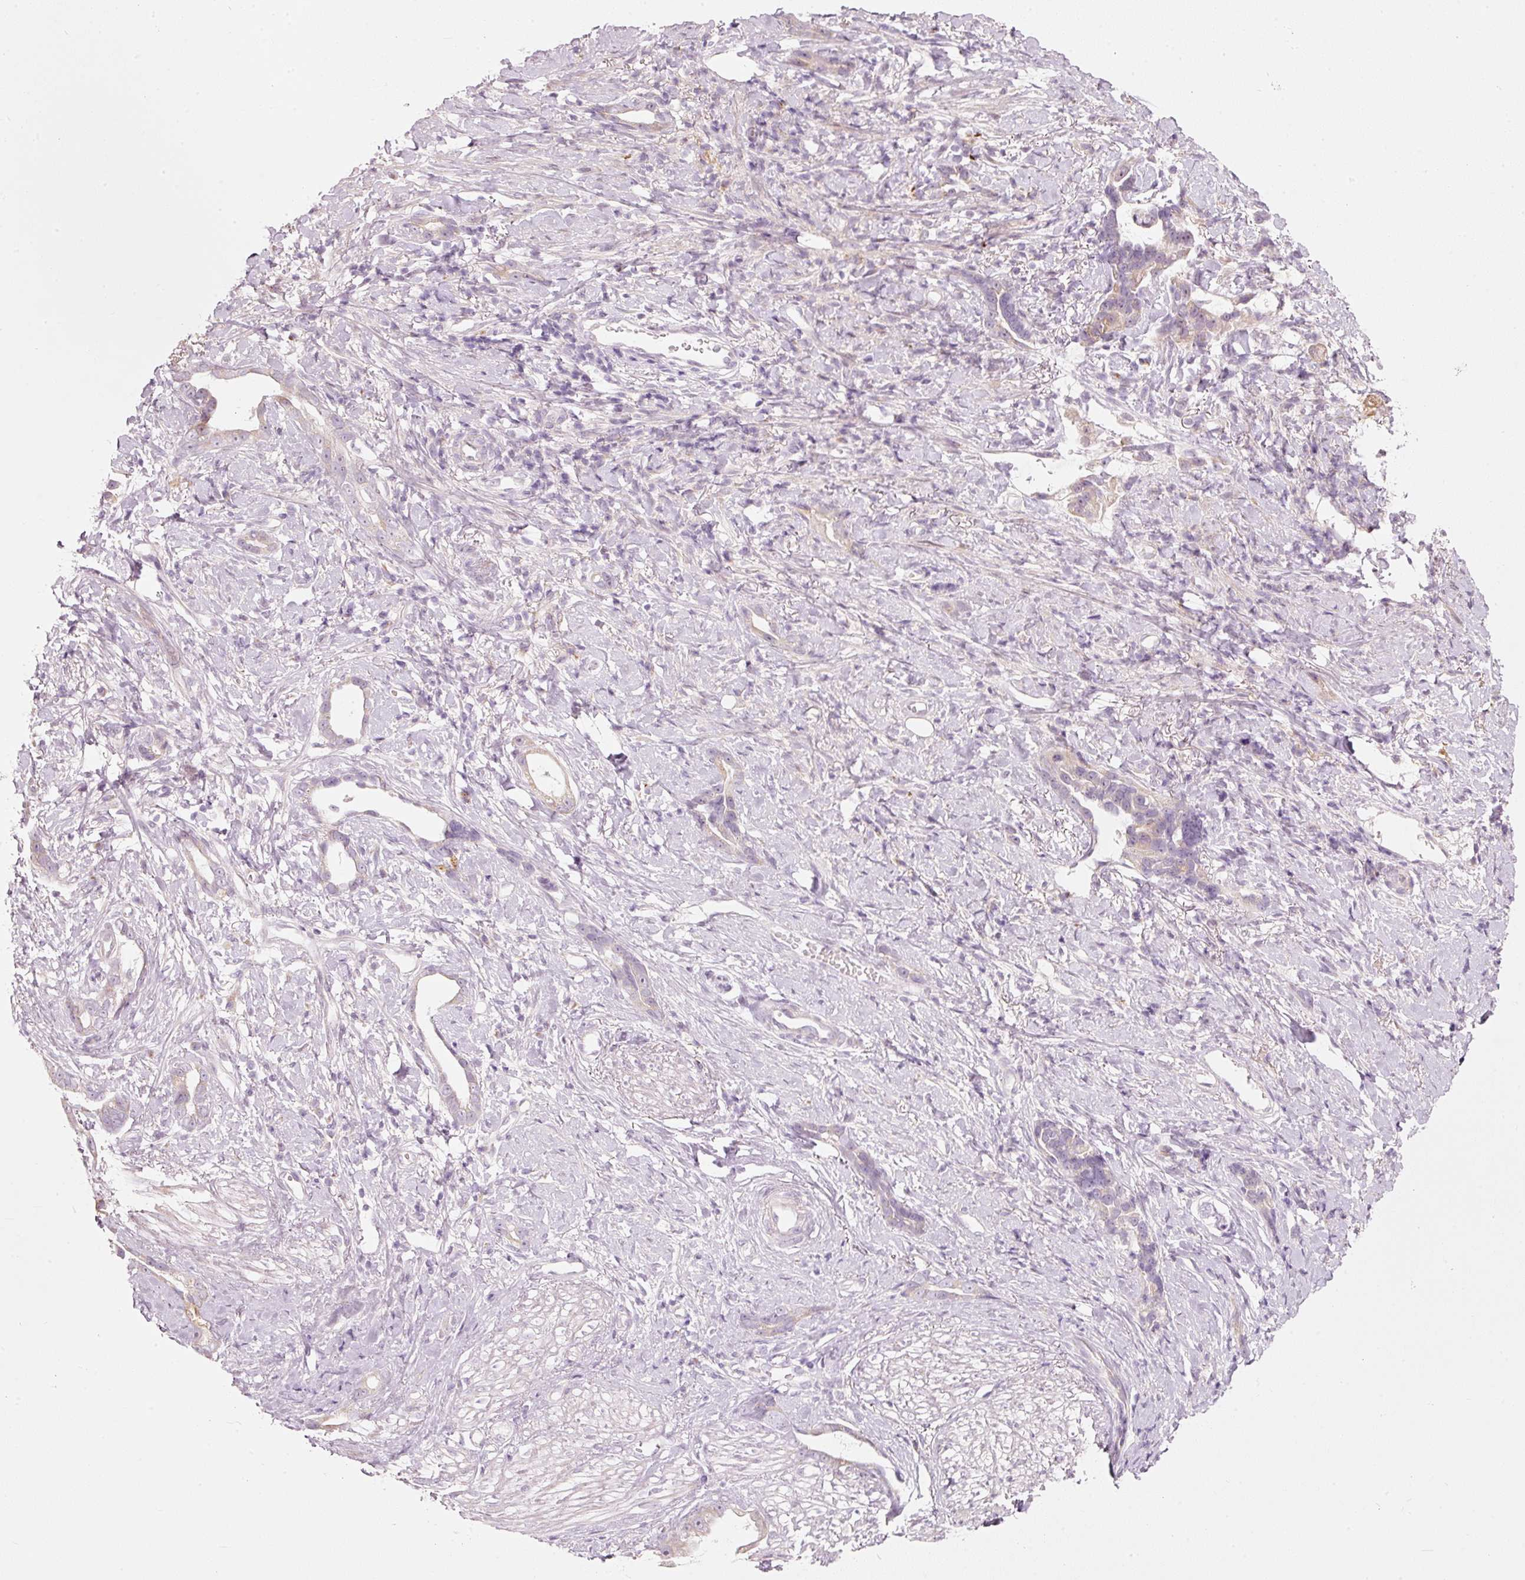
{"staining": {"intensity": "moderate", "quantity": "25%-75%", "location": "cytoplasmic/membranous"}, "tissue": "stomach cancer", "cell_type": "Tumor cells", "image_type": "cancer", "snomed": [{"axis": "morphology", "description": "Adenocarcinoma, NOS"}, {"axis": "topography", "description": "Stomach"}], "caption": "Immunohistochemical staining of human adenocarcinoma (stomach) displays medium levels of moderate cytoplasmic/membranous protein positivity in approximately 25%-75% of tumor cells. (DAB (3,3'-diaminobenzidine) IHC with brightfield microscopy, high magnification).", "gene": "SLC20A1", "patient": {"sex": "male", "age": 55}}